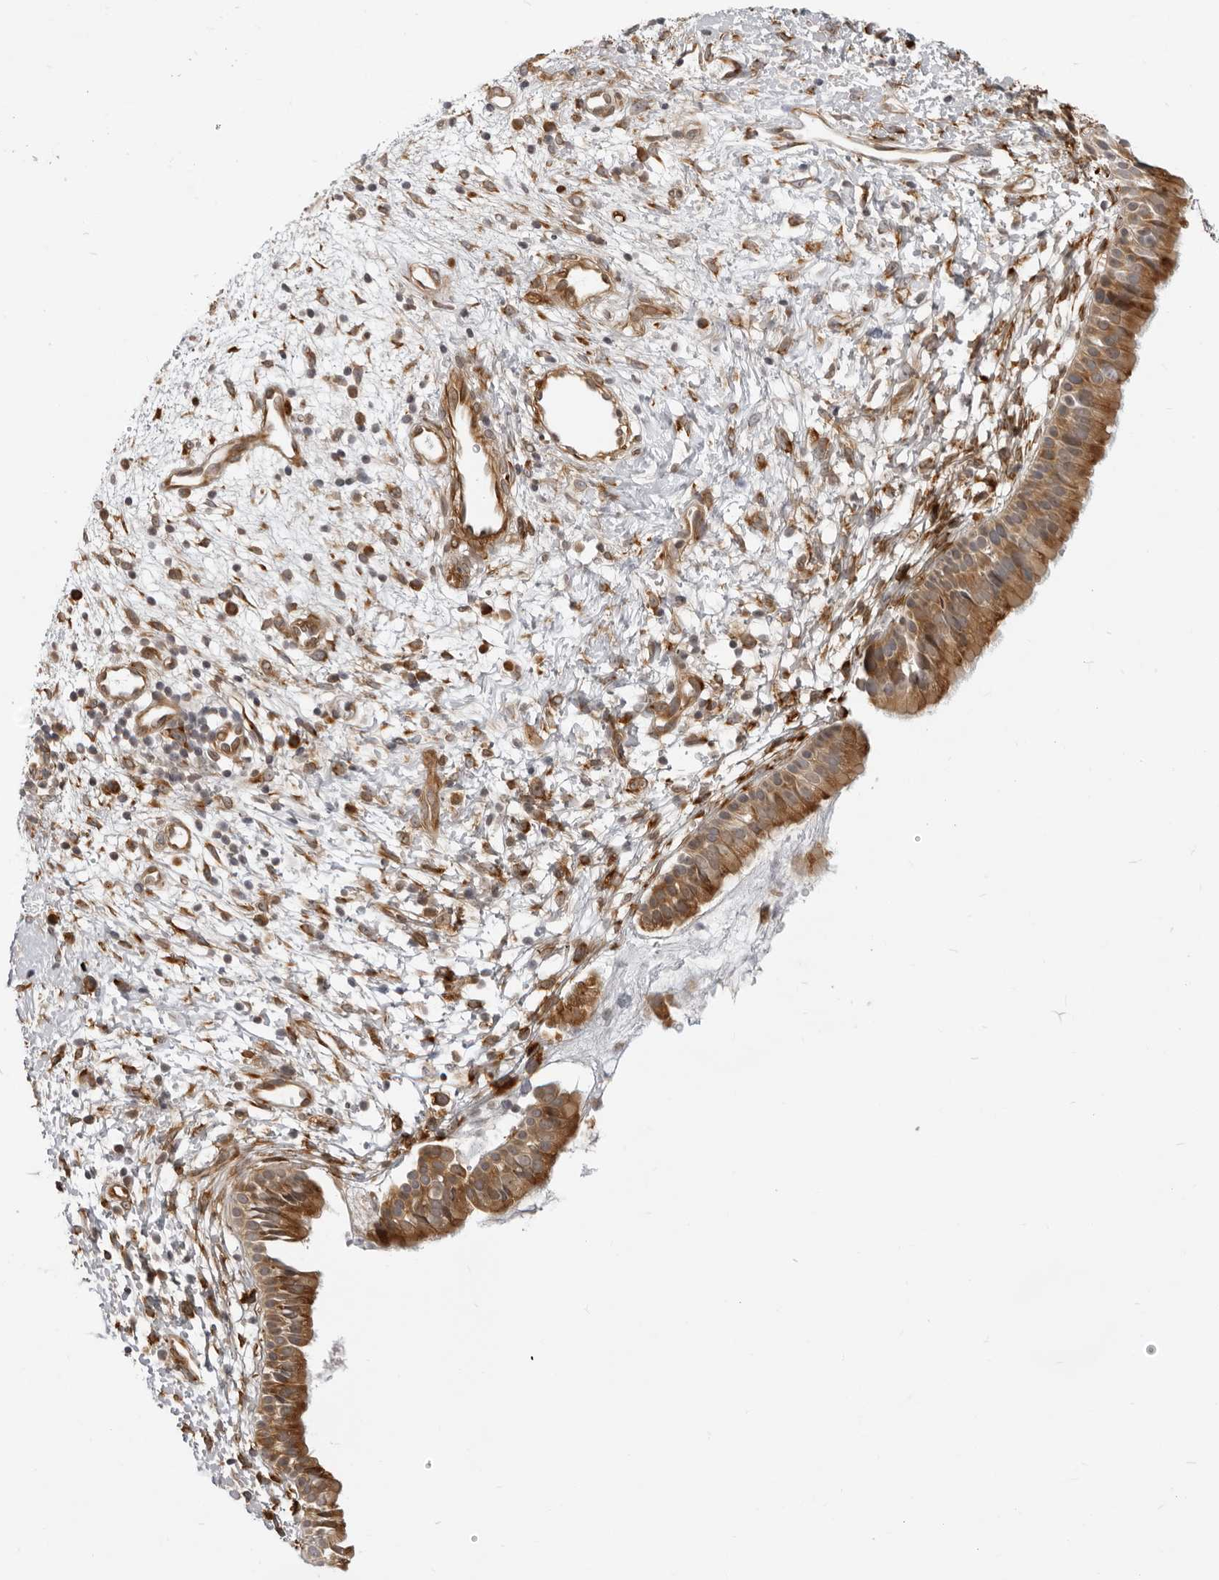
{"staining": {"intensity": "moderate", "quantity": ">75%", "location": "cytoplasmic/membranous"}, "tissue": "nasopharynx", "cell_type": "Respiratory epithelial cells", "image_type": "normal", "snomed": [{"axis": "morphology", "description": "Normal tissue, NOS"}, {"axis": "topography", "description": "Nasopharynx"}], "caption": "This micrograph shows immunohistochemistry staining of unremarkable human nasopharynx, with medium moderate cytoplasmic/membranous expression in approximately >75% of respiratory epithelial cells.", "gene": "SRGAP2", "patient": {"sex": "male", "age": 22}}